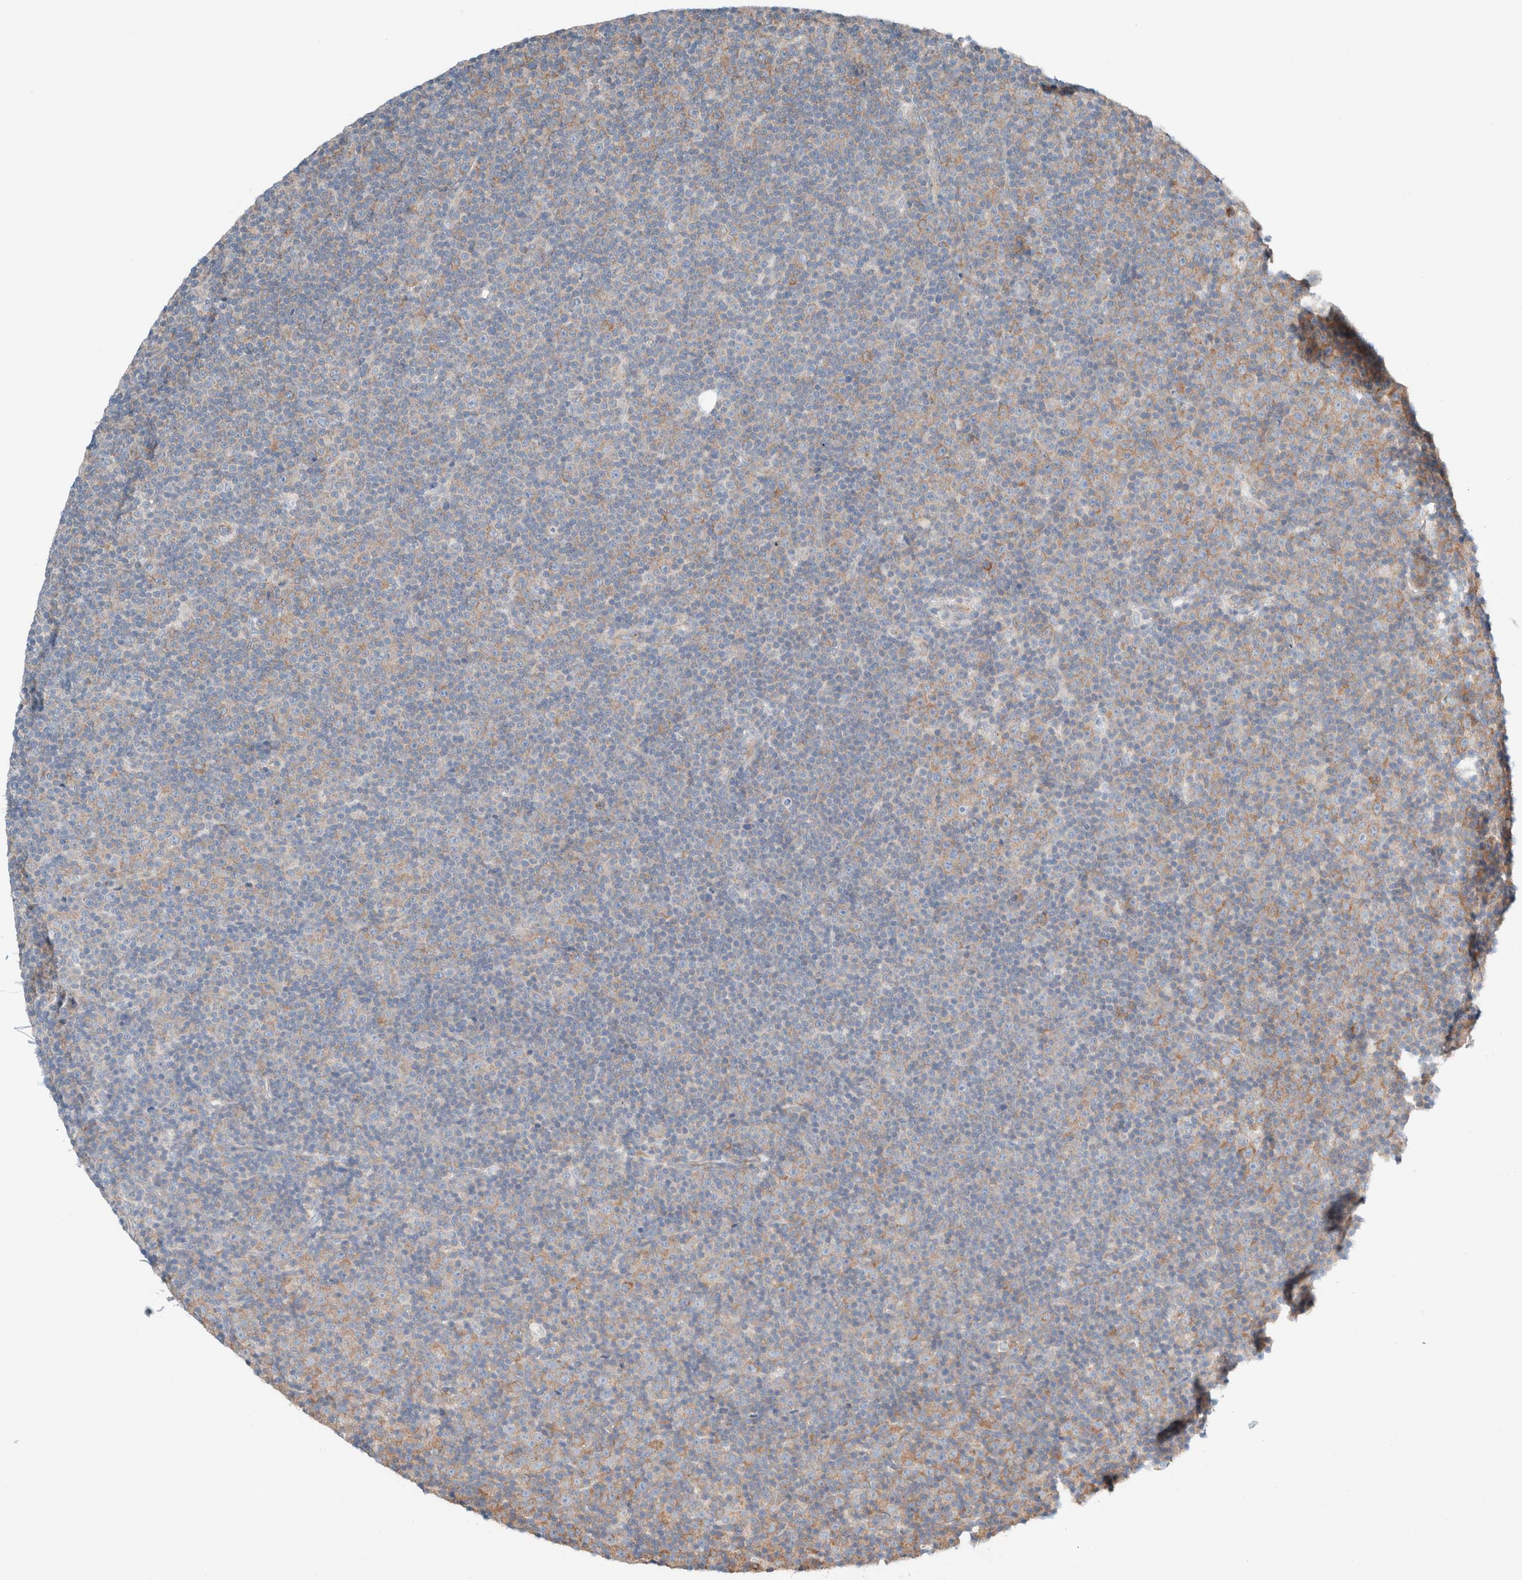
{"staining": {"intensity": "moderate", "quantity": "<25%", "location": "cytoplasmic/membranous"}, "tissue": "lymphoma", "cell_type": "Tumor cells", "image_type": "cancer", "snomed": [{"axis": "morphology", "description": "Malignant lymphoma, non-Hodgkin's type, Low grade"}, {"axis": "topography", "description": "Lymph node"}], "caption": "Low-grade malignant lymphoma, non-Hodgkin's type stained for a protein (brown) reveals moderate cytoplasmic/membranous positive expression in approximately <25% of tumor cells.", "gene": "CASC3", "patient": {"sex": "female", "age": 67}}